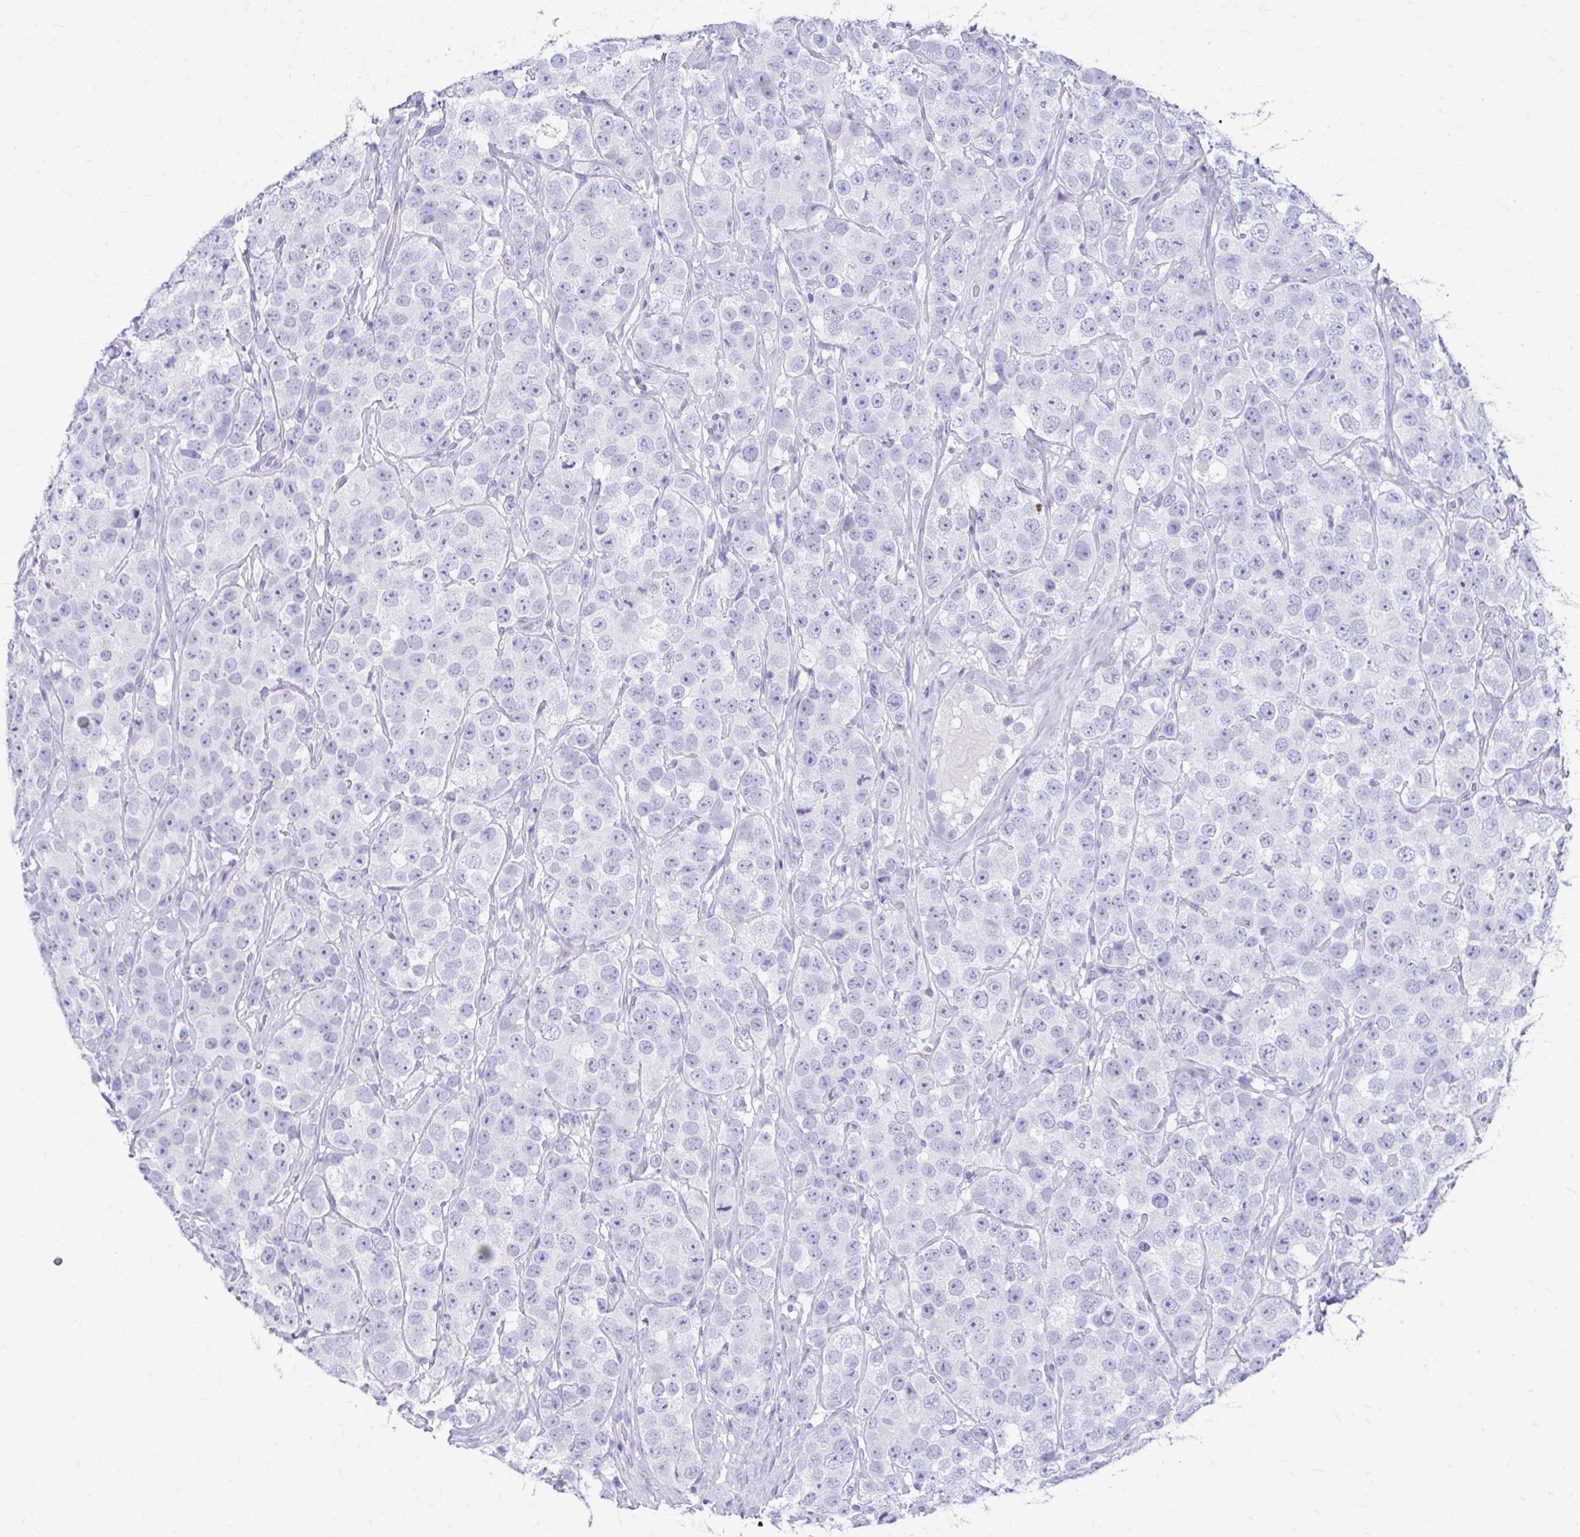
{"staining": {"intensity": "negative", "quantity": "none", "location": "none"}, "tissue": "testis cancer", "cell_type": "Tumor cells", "image_type": "cancer", "snomed": [{"axis": "morphology", "description": "Seminoma, NOS"}, {"axis": "topography", "description": "Testis"}], "caption": "Testis seminoma stained for a protein using immunohistochemistry (IHC) displays no staining tumor cells.", "gene": "KRIT1", "patient": {"sex": "male", "age": 28}}